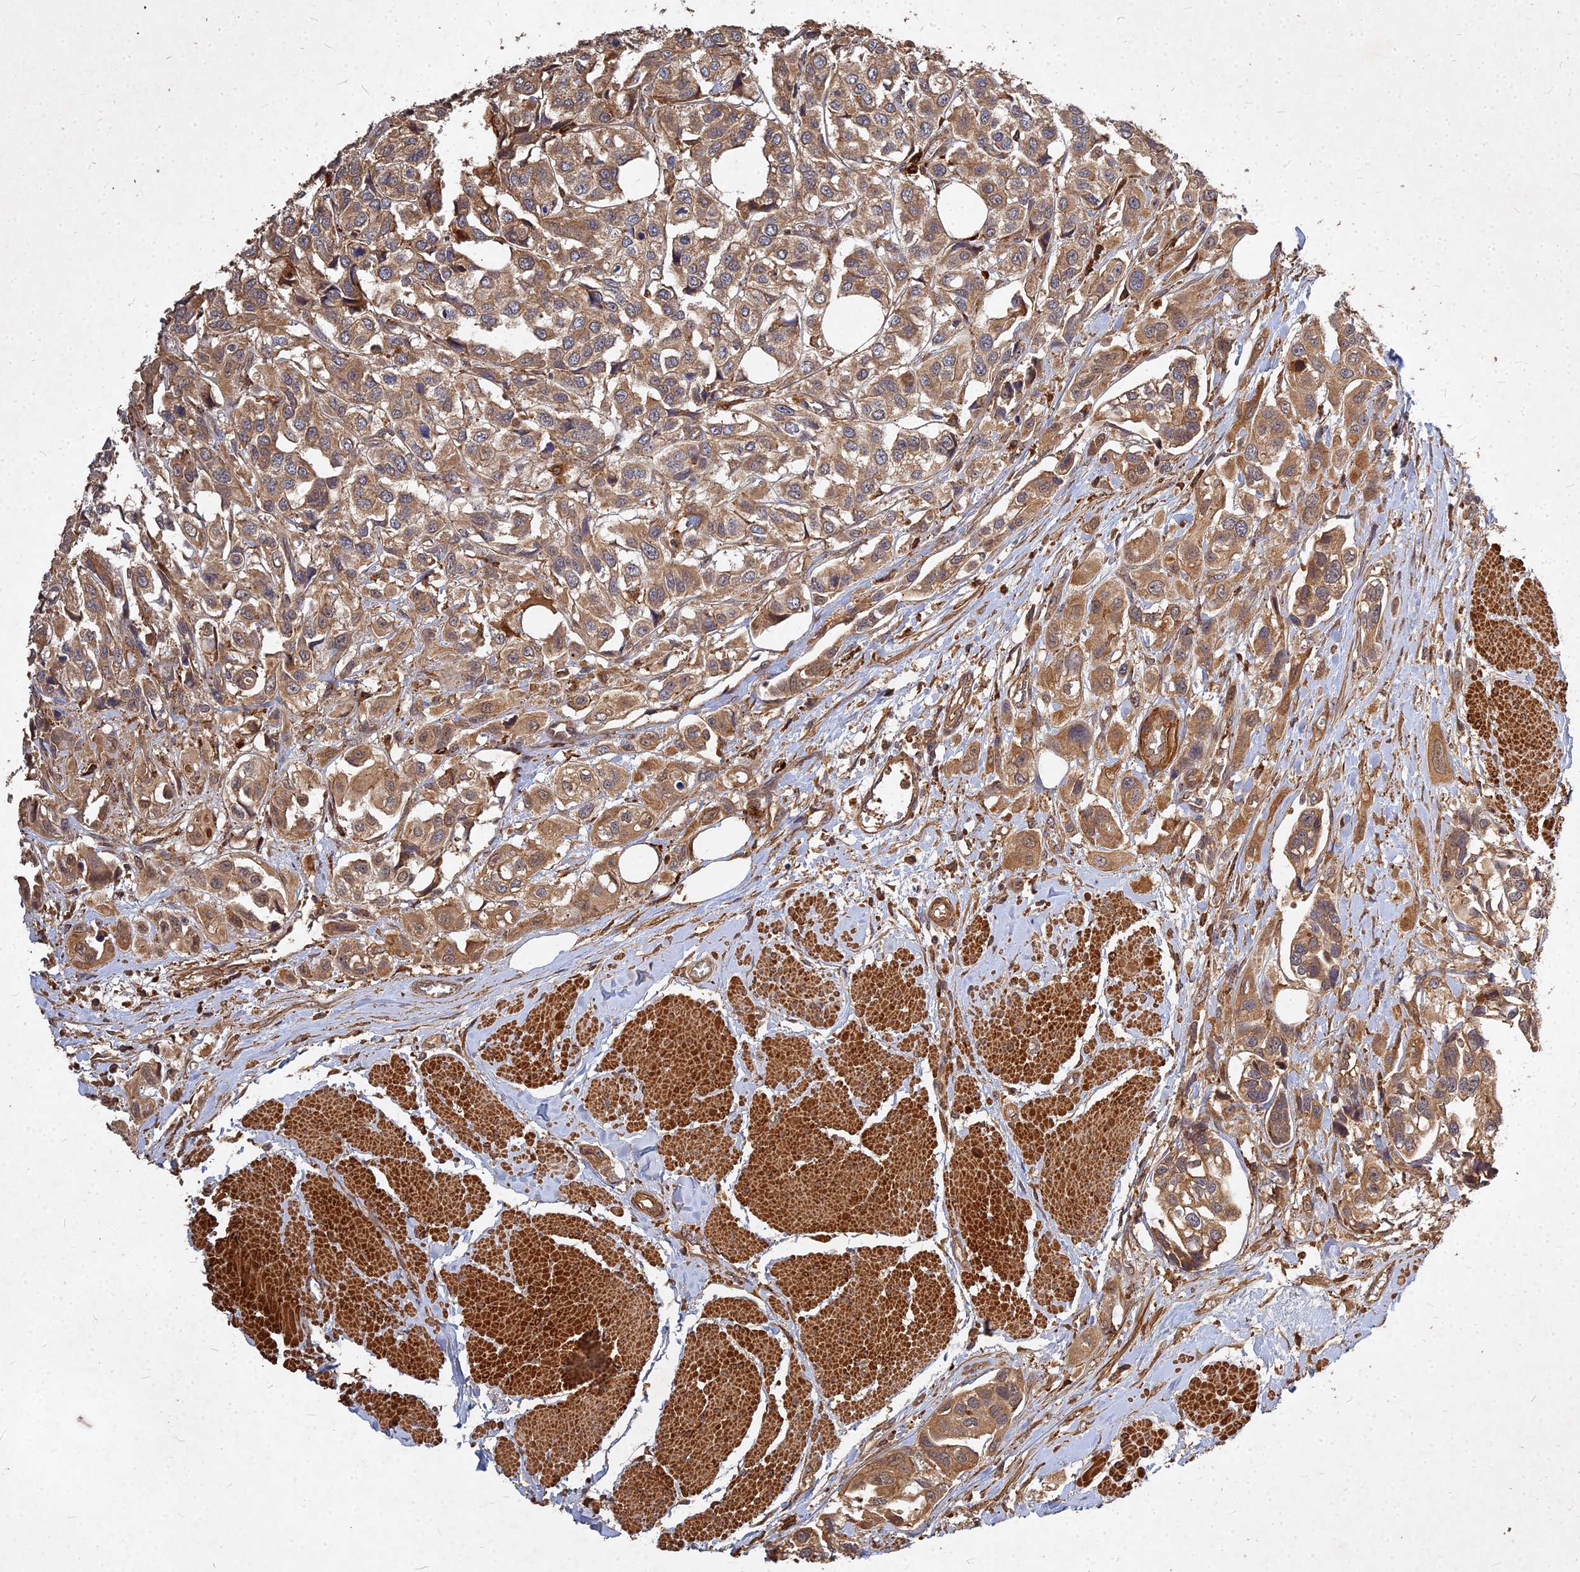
{"staining": {"intensity": "moderate", "quantity": ">75%", "location": "cytoplasmic/membranous"}, "tissue": "urothelial cancer", "cell_type": "Tumor cells", "image_type": "cancer", "snomed": [{"axis": "morphology", "description": "Urothelial carcinoma, High grade"}, {"axis": "topography", "description": "Urinary bladder"}], "caption": "Tumor cells show moderate cytoplasmic/membranous staining in approximately >75% of cells in urothelial carcinoma (high-grade).", "gene": "UBE2W", "patient": {"sex": "male", "age": 67}}